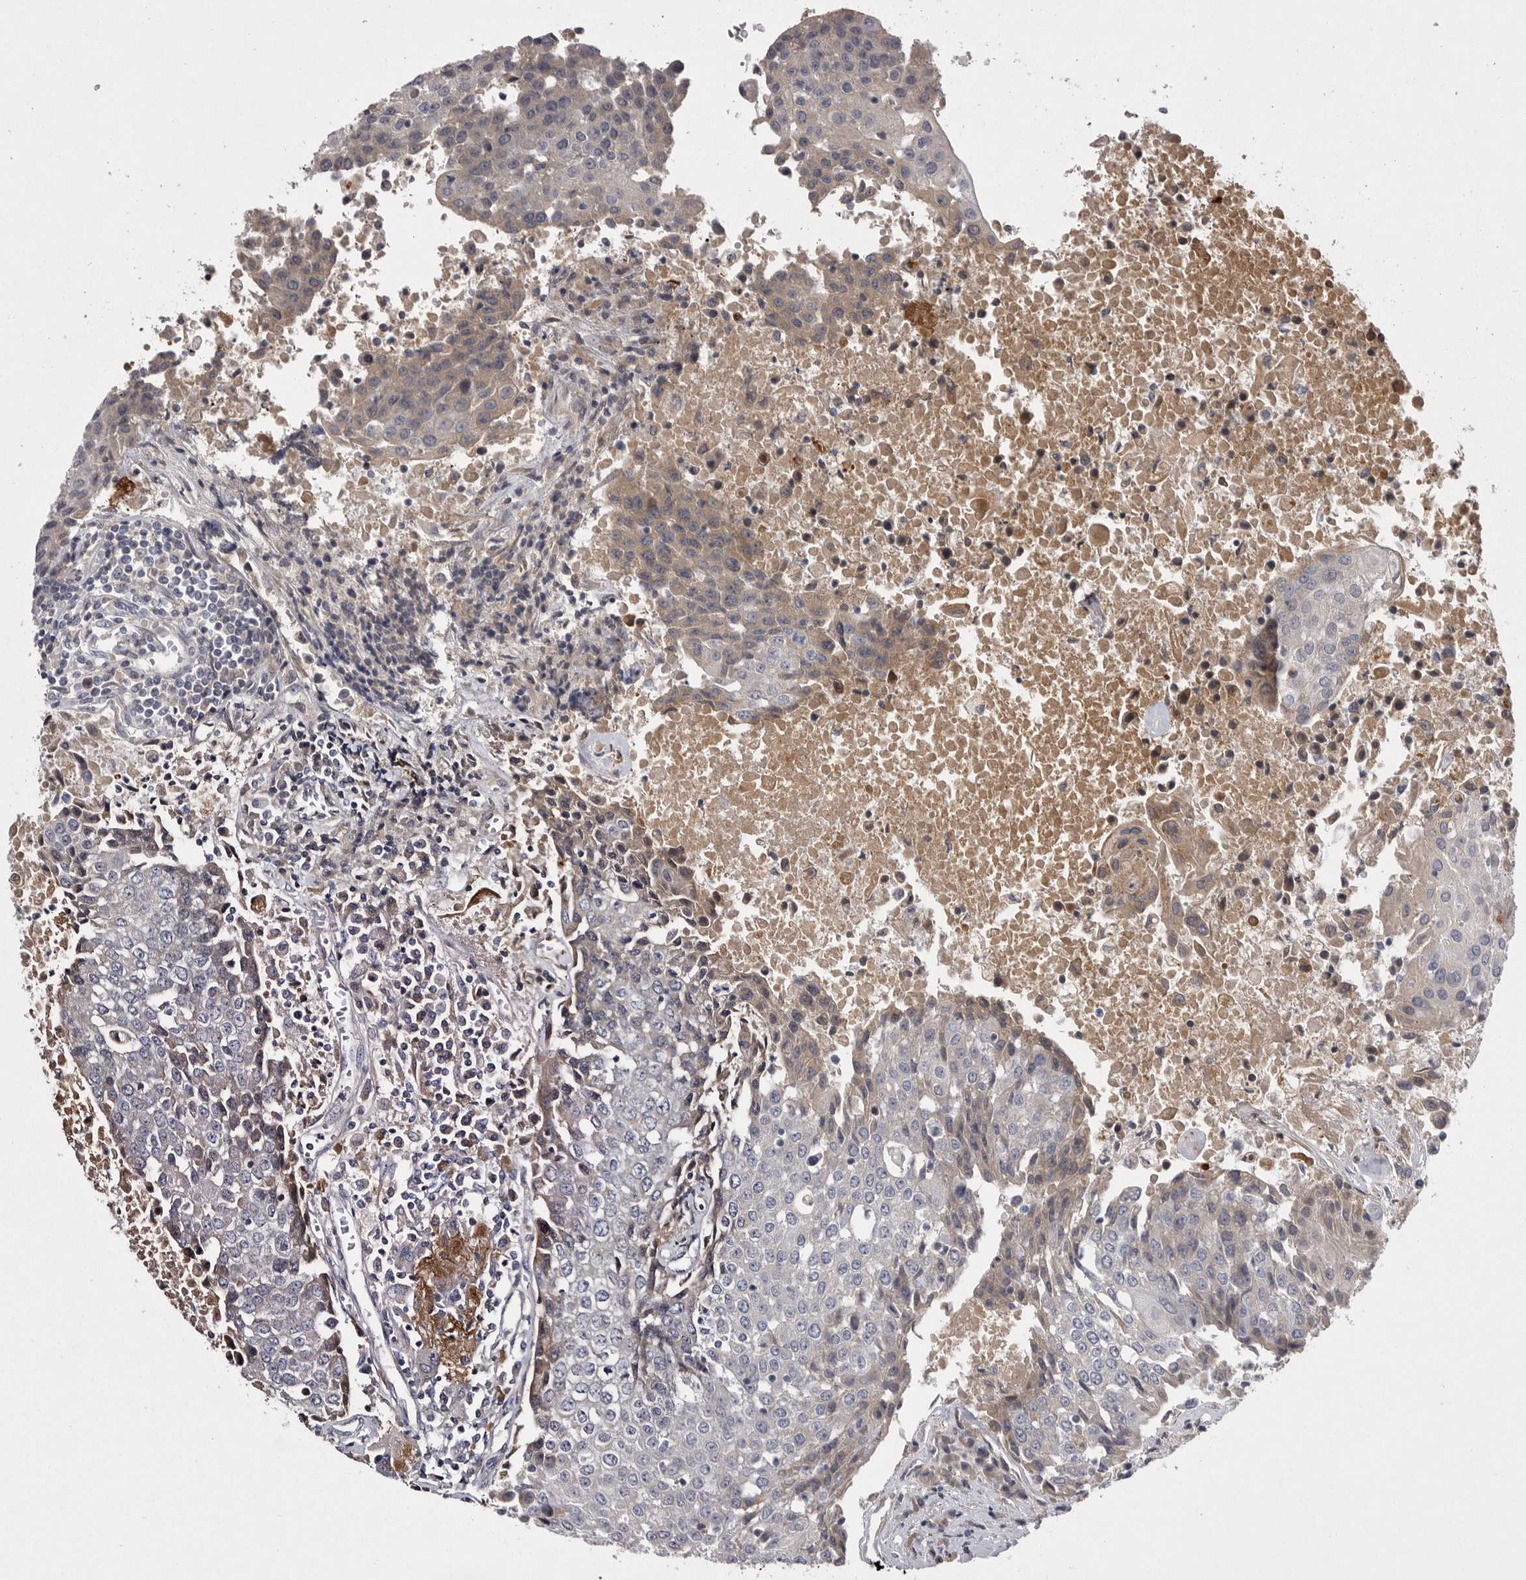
{"staining": {"intensity": "weak", "quantity": "<25%", "location": "cytoplasmic/membranous"}, "tissue": "urothelial cancer", "cell_type": "Tumor cells", "image_type": "cancer", "snomed": [{"axis": "morphology", "description": "Urothelial carcinoma, High grade"}, {"axis": "topography", "description": "Urinary bladder"}], "caption": "A histopathology image of human urothelial cancer is negative for staining in tumor cells.", "gene": "CRP", "patient": {"sex": "female", "age": 85}}